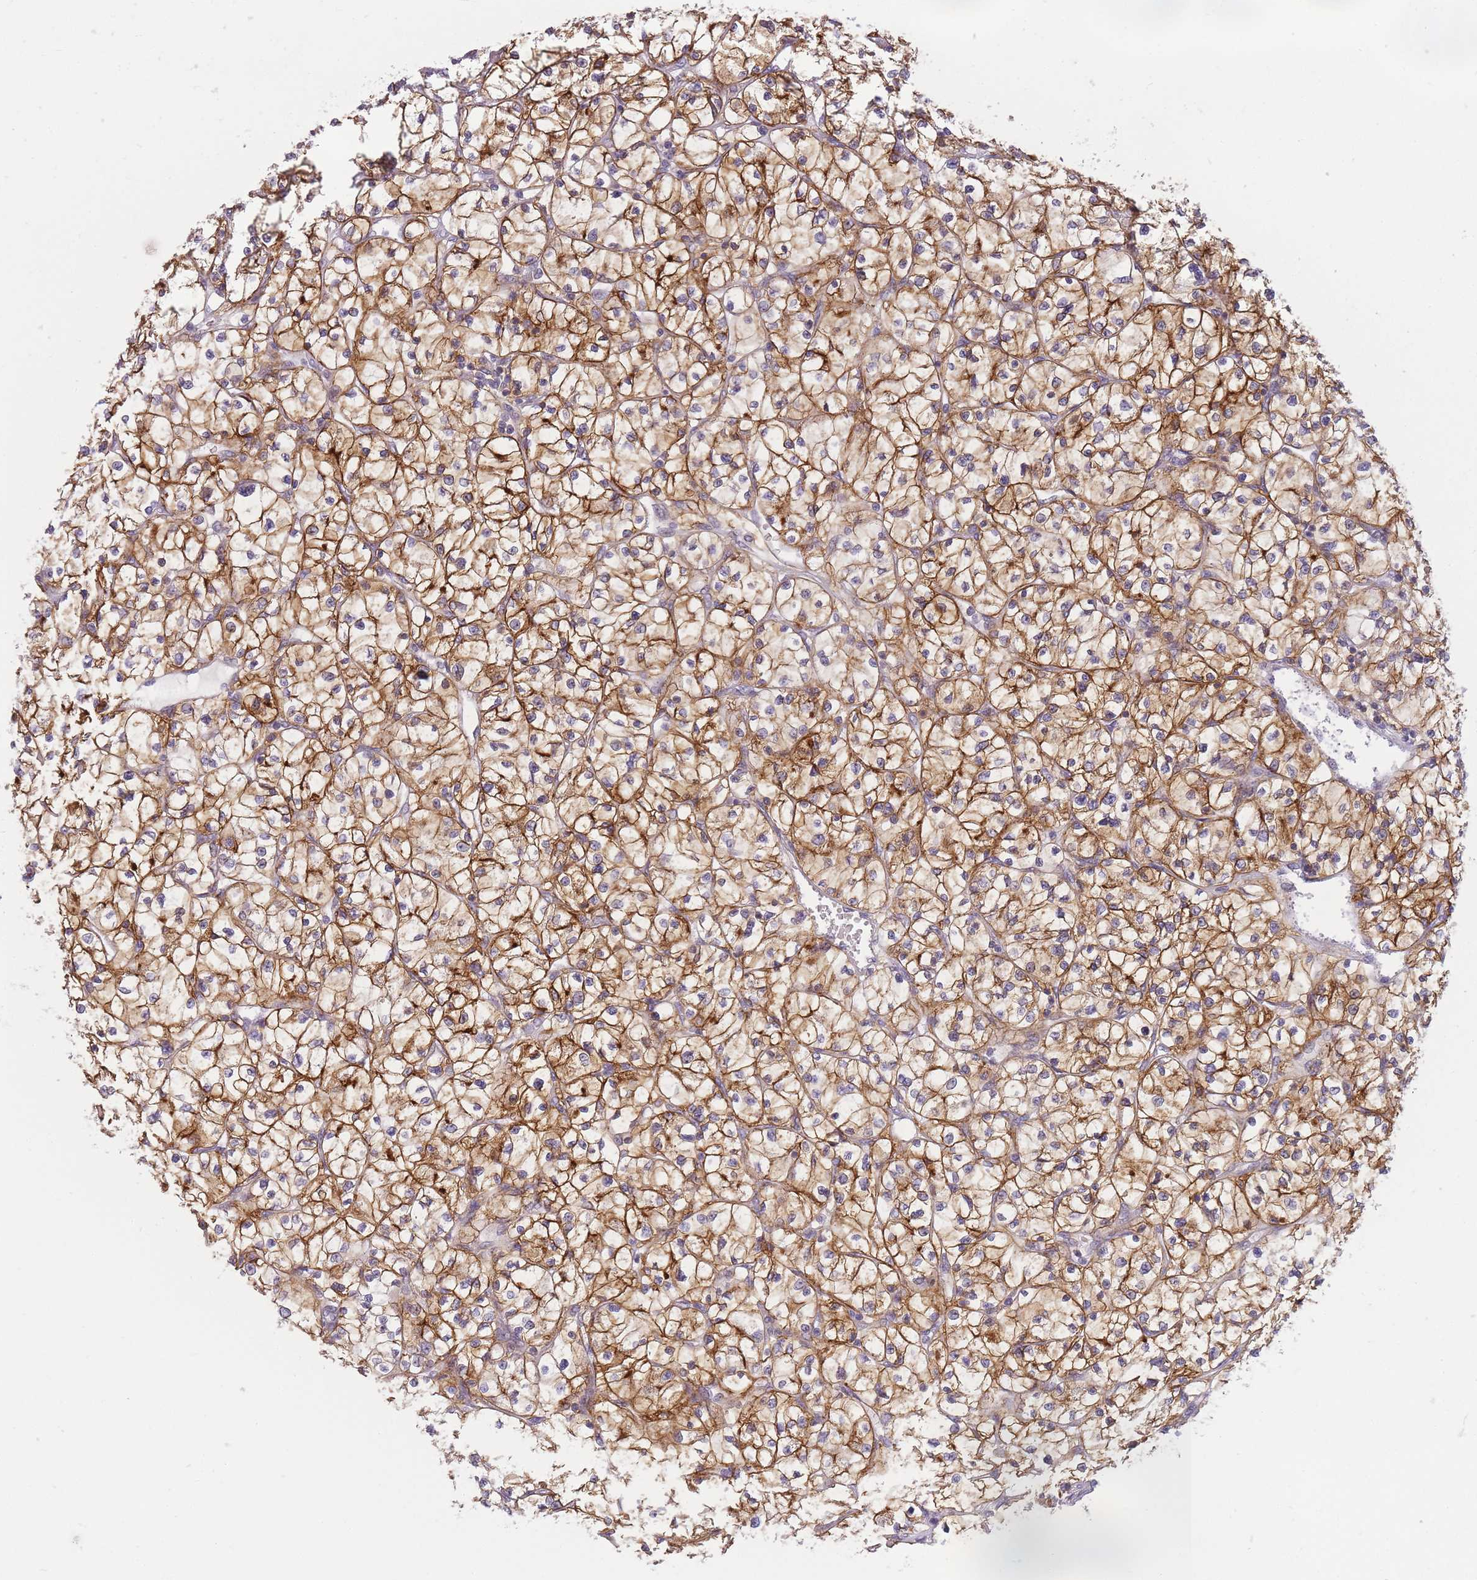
{"staining": {"intensity": "moderate", "quantity": ">75%", "location": "cytoplasmic/membranous"}, "tissue": "renal cancer", "cell_type": "Tumor cells", "image_type": "cancer", "snomed": [{"axis": "morphology", "description": "Adenocarcinoma, NOS"}, {"axis": "topography", "description": "Kidney"}], "caption": "Immunohistochemical staining of human adenocarcinoma (renal) shows medium levels of moderate cytoplasmic/membranous protein positivity in approximately >75% of tumor cells.", "gene": "GGT1", "patient": {"sex": "female", "age": 64}}